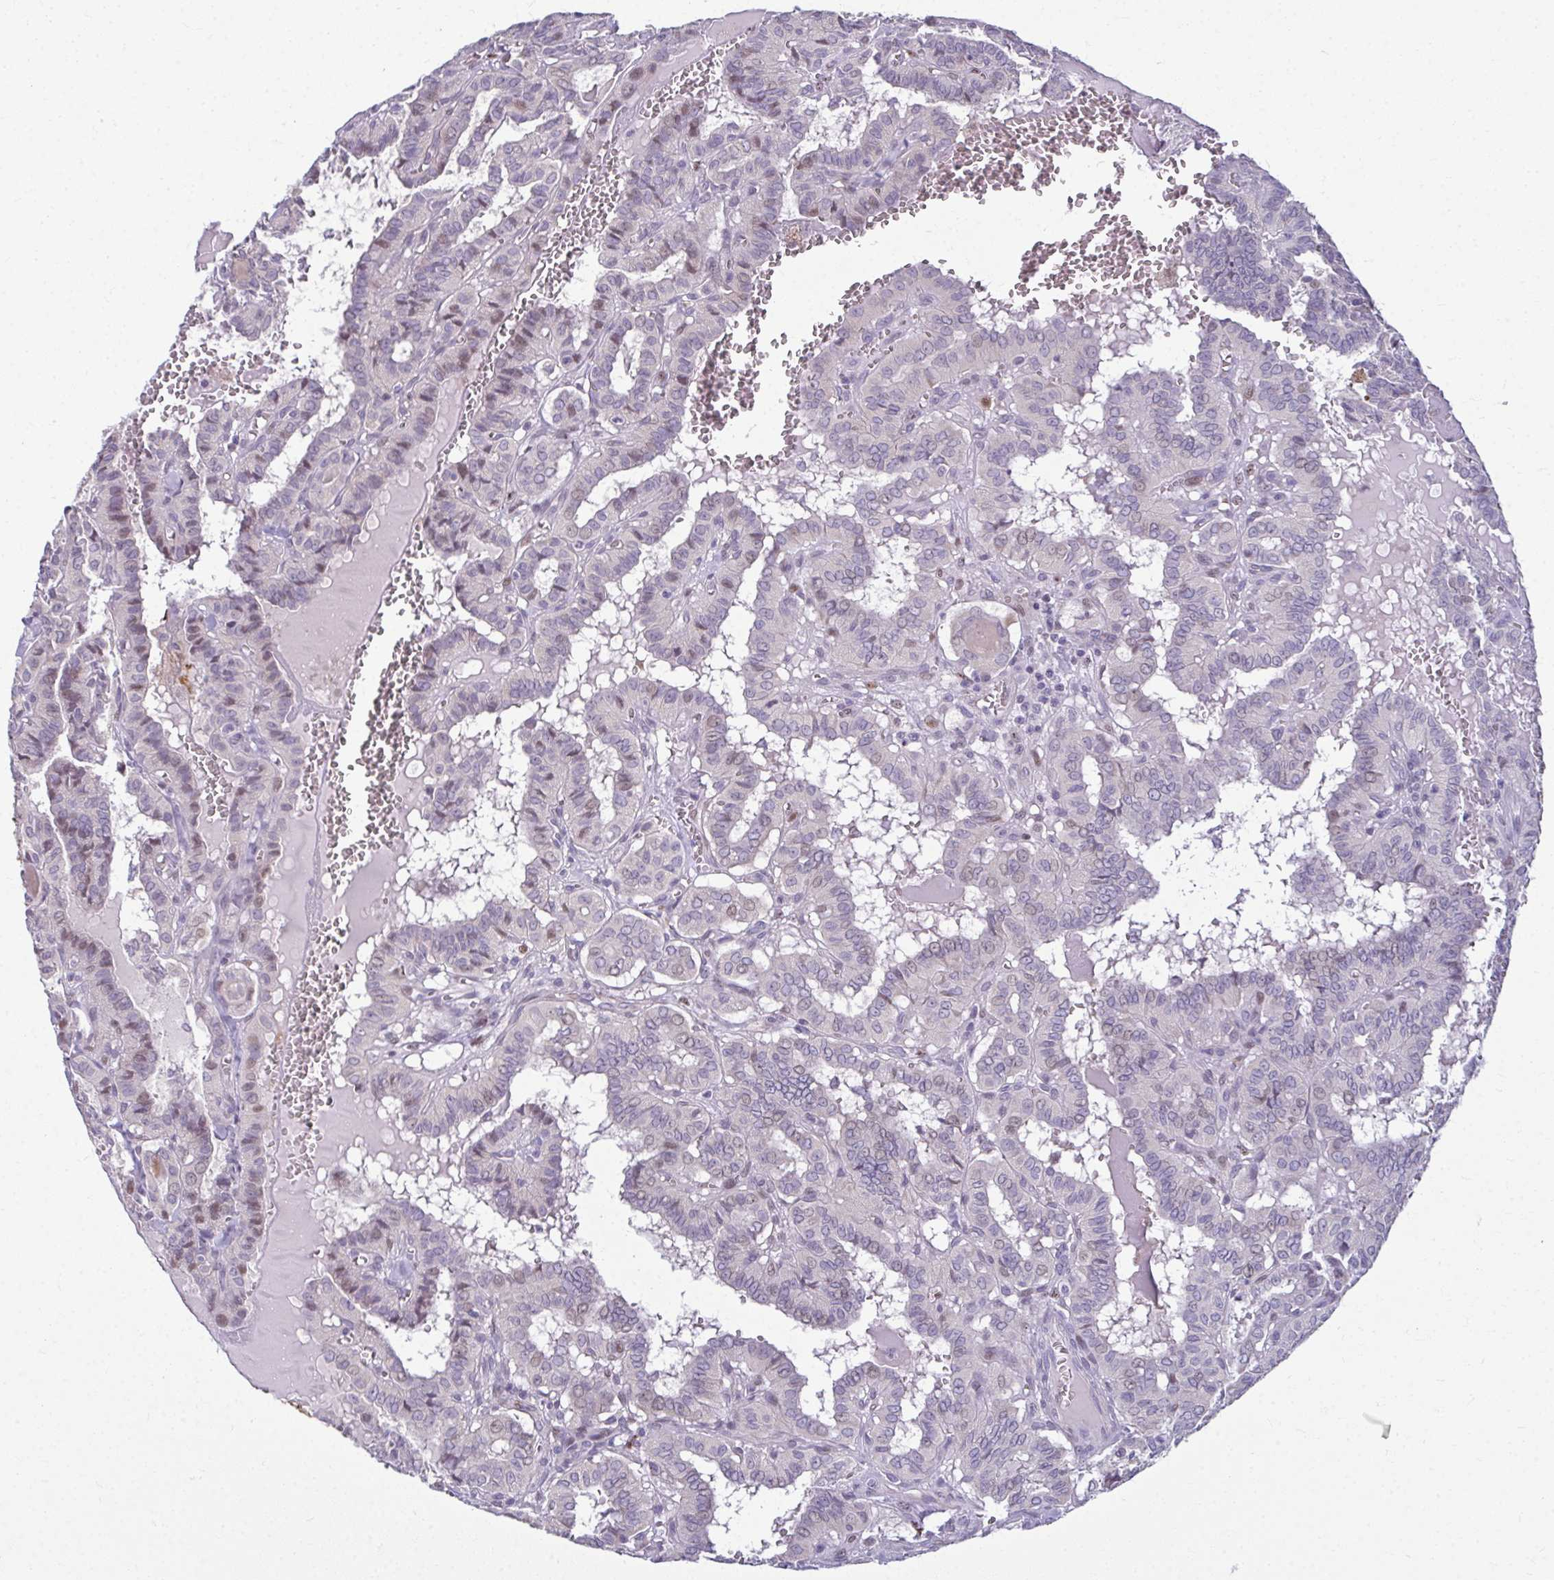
{"staining": {"intensity": "weak", "quantity": "<25%", "location": "nuclear"}, "tissue": "thyroid cancer", "cell_type": "Tumor cells", "image_type": "cancer", "snomed": [{"axis": "morphology", "description": "Papillary adenocarcinoma, NOS"}, {"axis": "topography", "description": "Thyroid gland"}], "caption": "Tumor cells show no significant positivity in thyroid cancer.", "gene": "ODF1", "patient": {"sex": "female", "age": 21}}